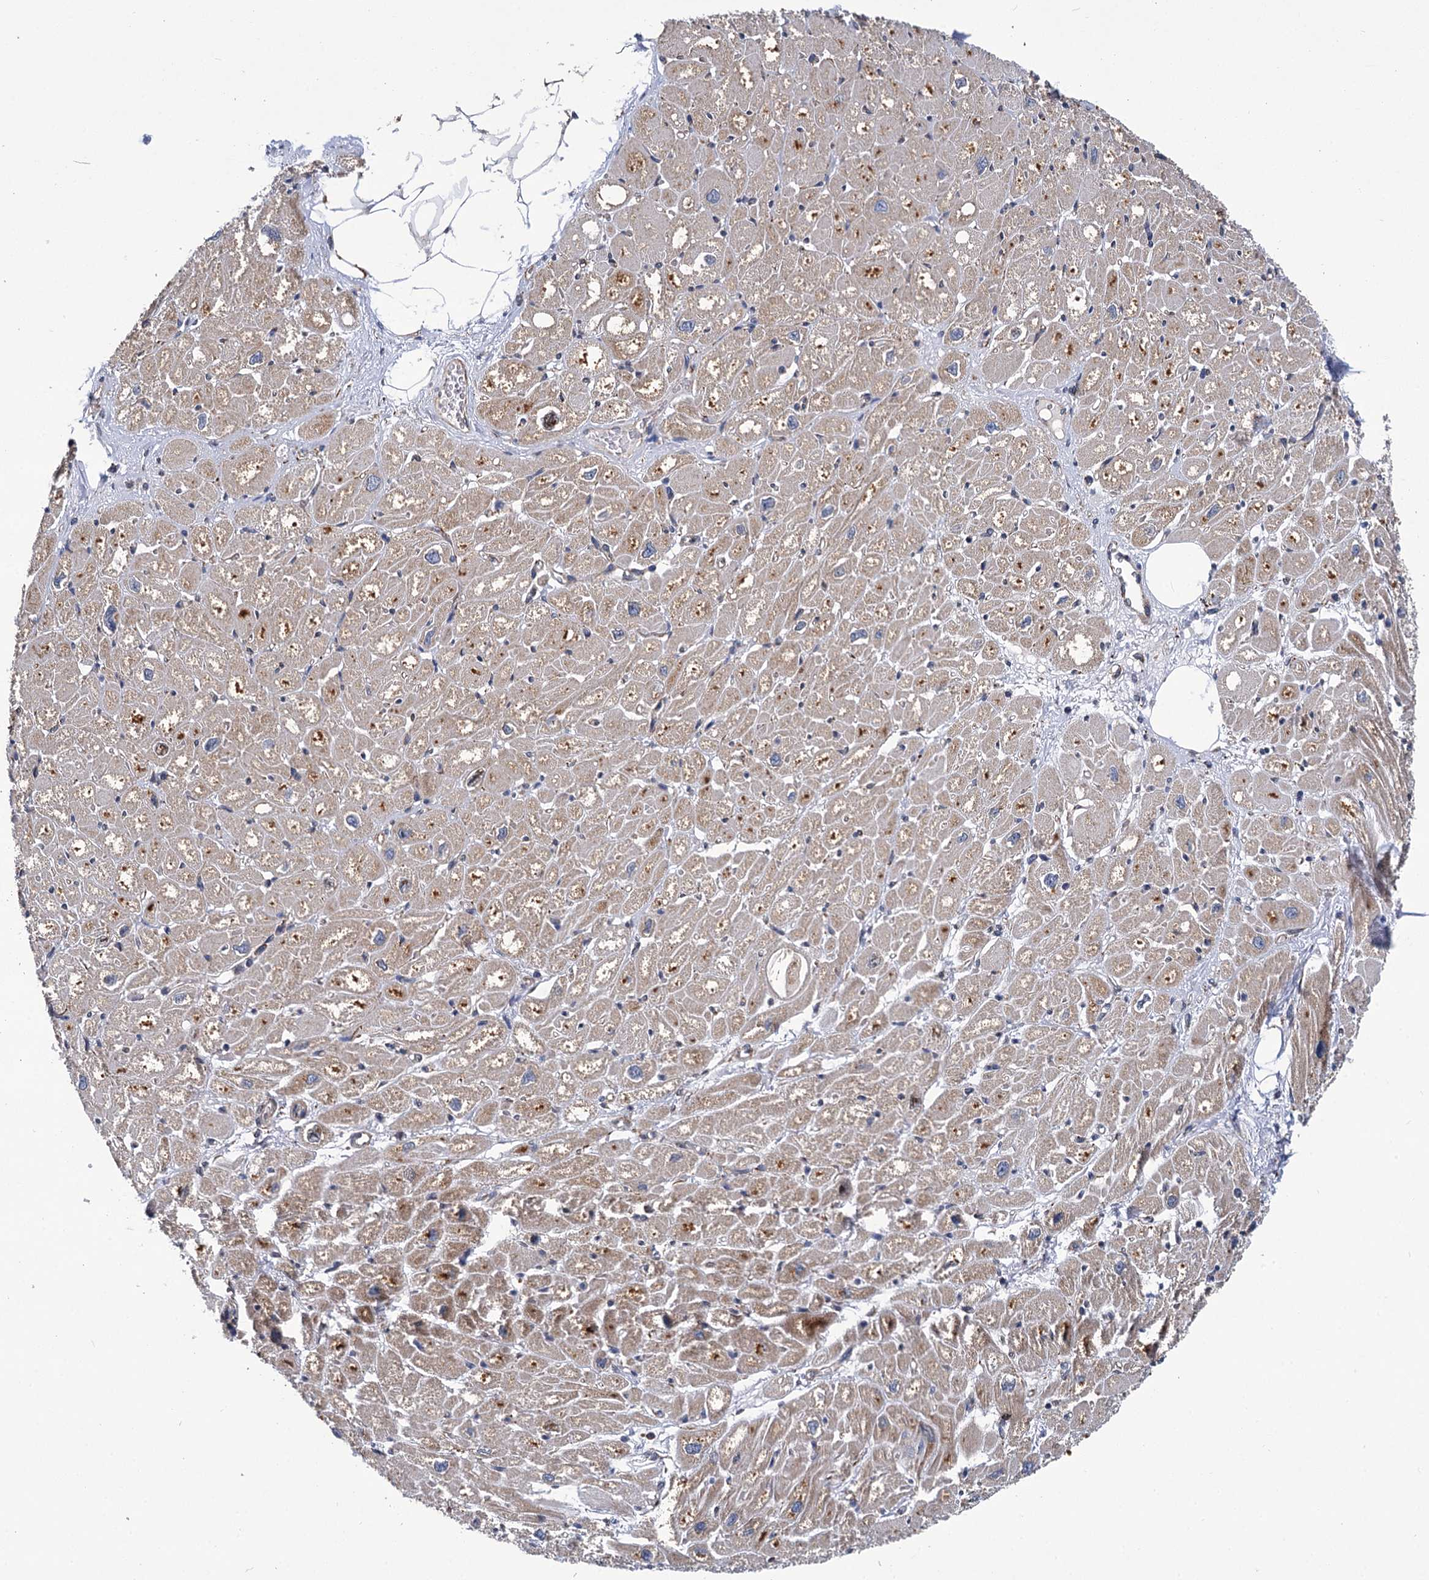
{"staining": {"intensity": "moderate", "quantity": "25%-75%", "location": "cytoplasmic/membranous"}, "tissue": "heart muscle", "cell_type": "Cardiomyocytes", "image_type": "normal", "snomed": [{"axis": "morphology", "description": "Normal tissue, NOS"}, {"axis": "topography", "description": "Heart"}], "caption": "Cardiomyocytes demonstrate moderate cytoplasmic/membranous positivity in approximately 25%-75% of cells in unremarkable heart muscle.", "gene": "SUPV3L1", "patient": {"sex": "male", "age": 50}}